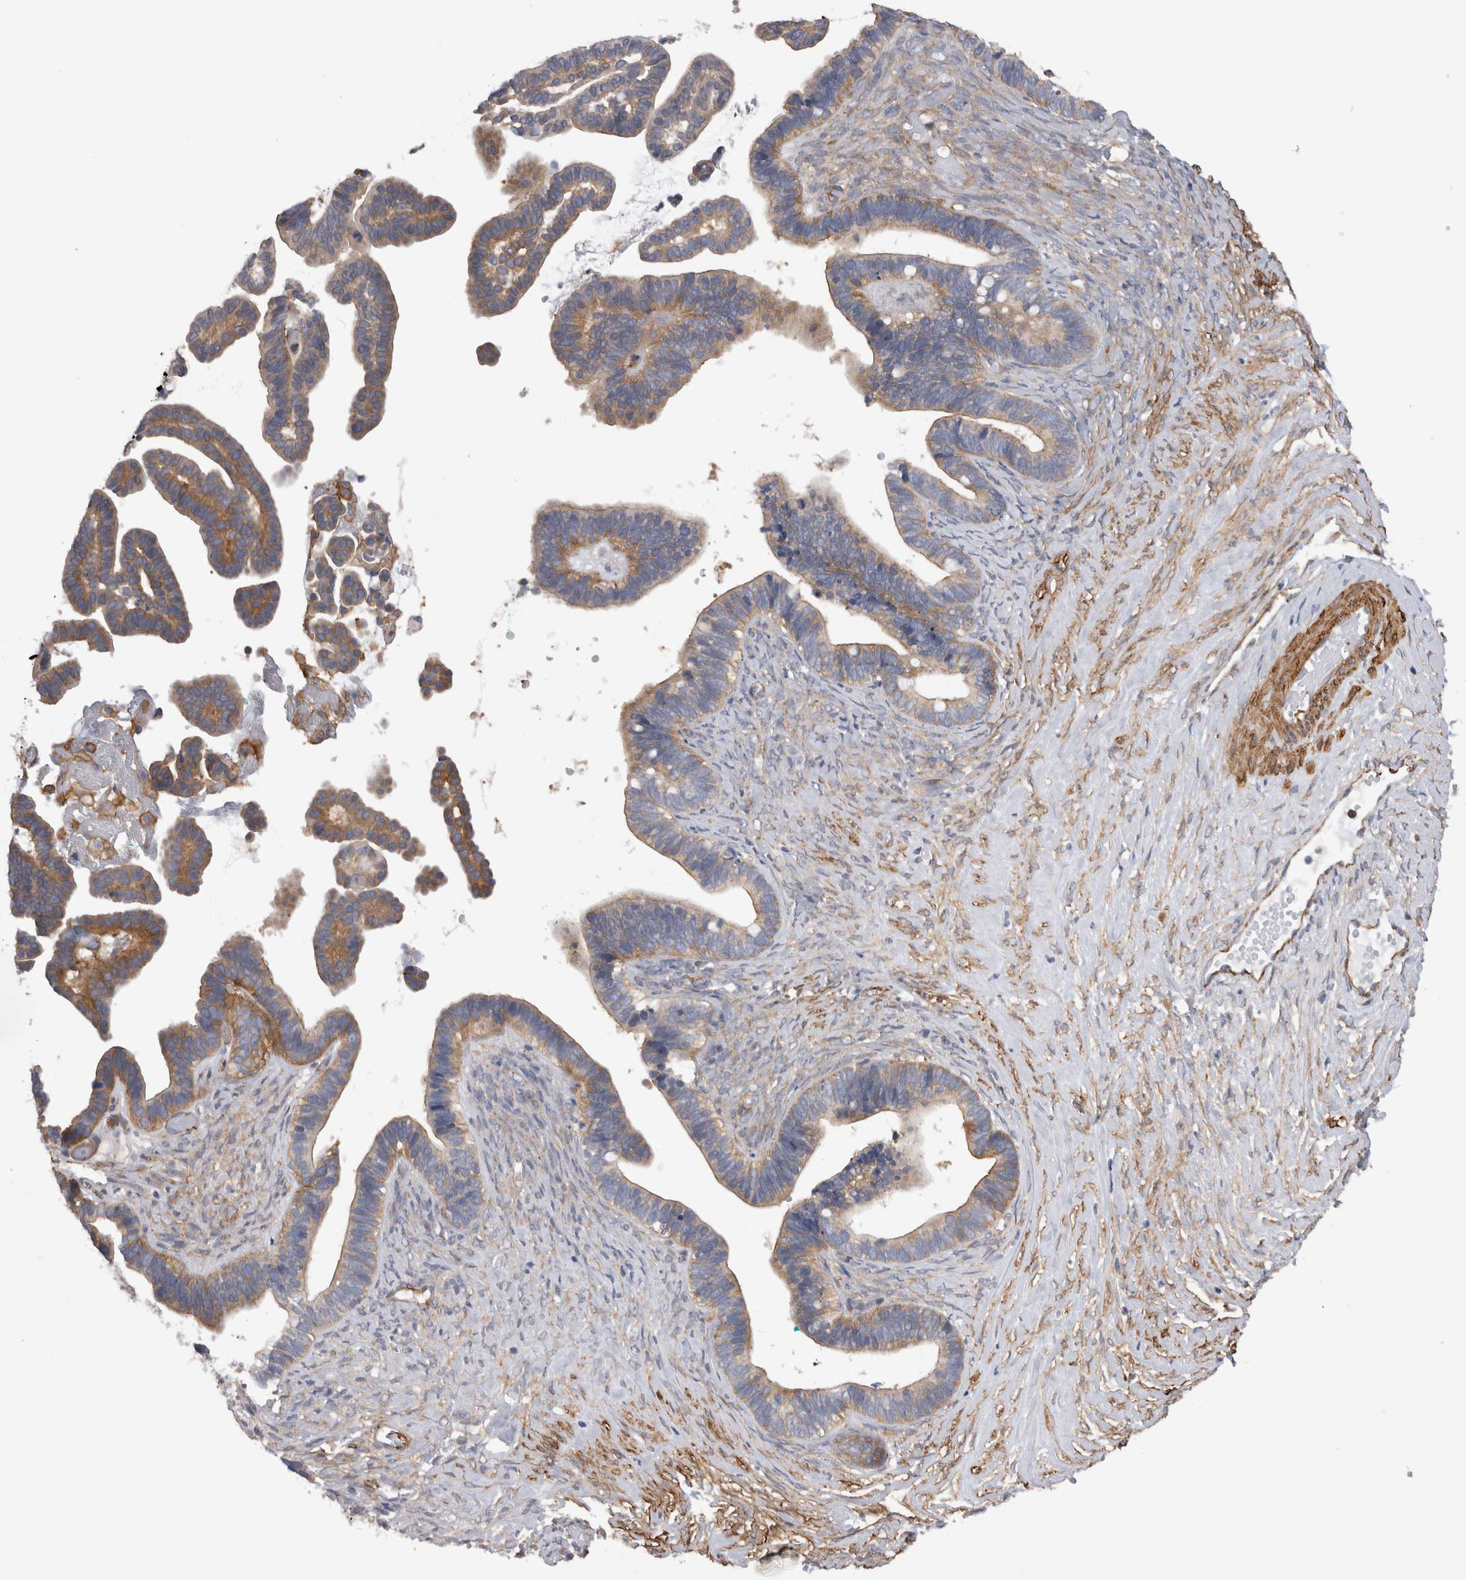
{"staining": {"intensity": "moderate", "quantity": "25%-75%", "location": "cytoplasmic/membranous"}, "tissue": "ovarian cancer", "cell_type": "Tumor cells", "image_type": "cancer", "snomed": [{"axis": "morphology", "description": "Cystadenocarcinoma, serous, NOS"}, {"axis": "topography", "description": "Ovary"}], "caption": "Protein expression analysis of human ovarian cancer reveals moderate cytoplasmic/membranous positivity in approximately 25%-75% of tumor cells.", "gene": "EPRS1", "patient": {"sex": "female", "age": 56}}